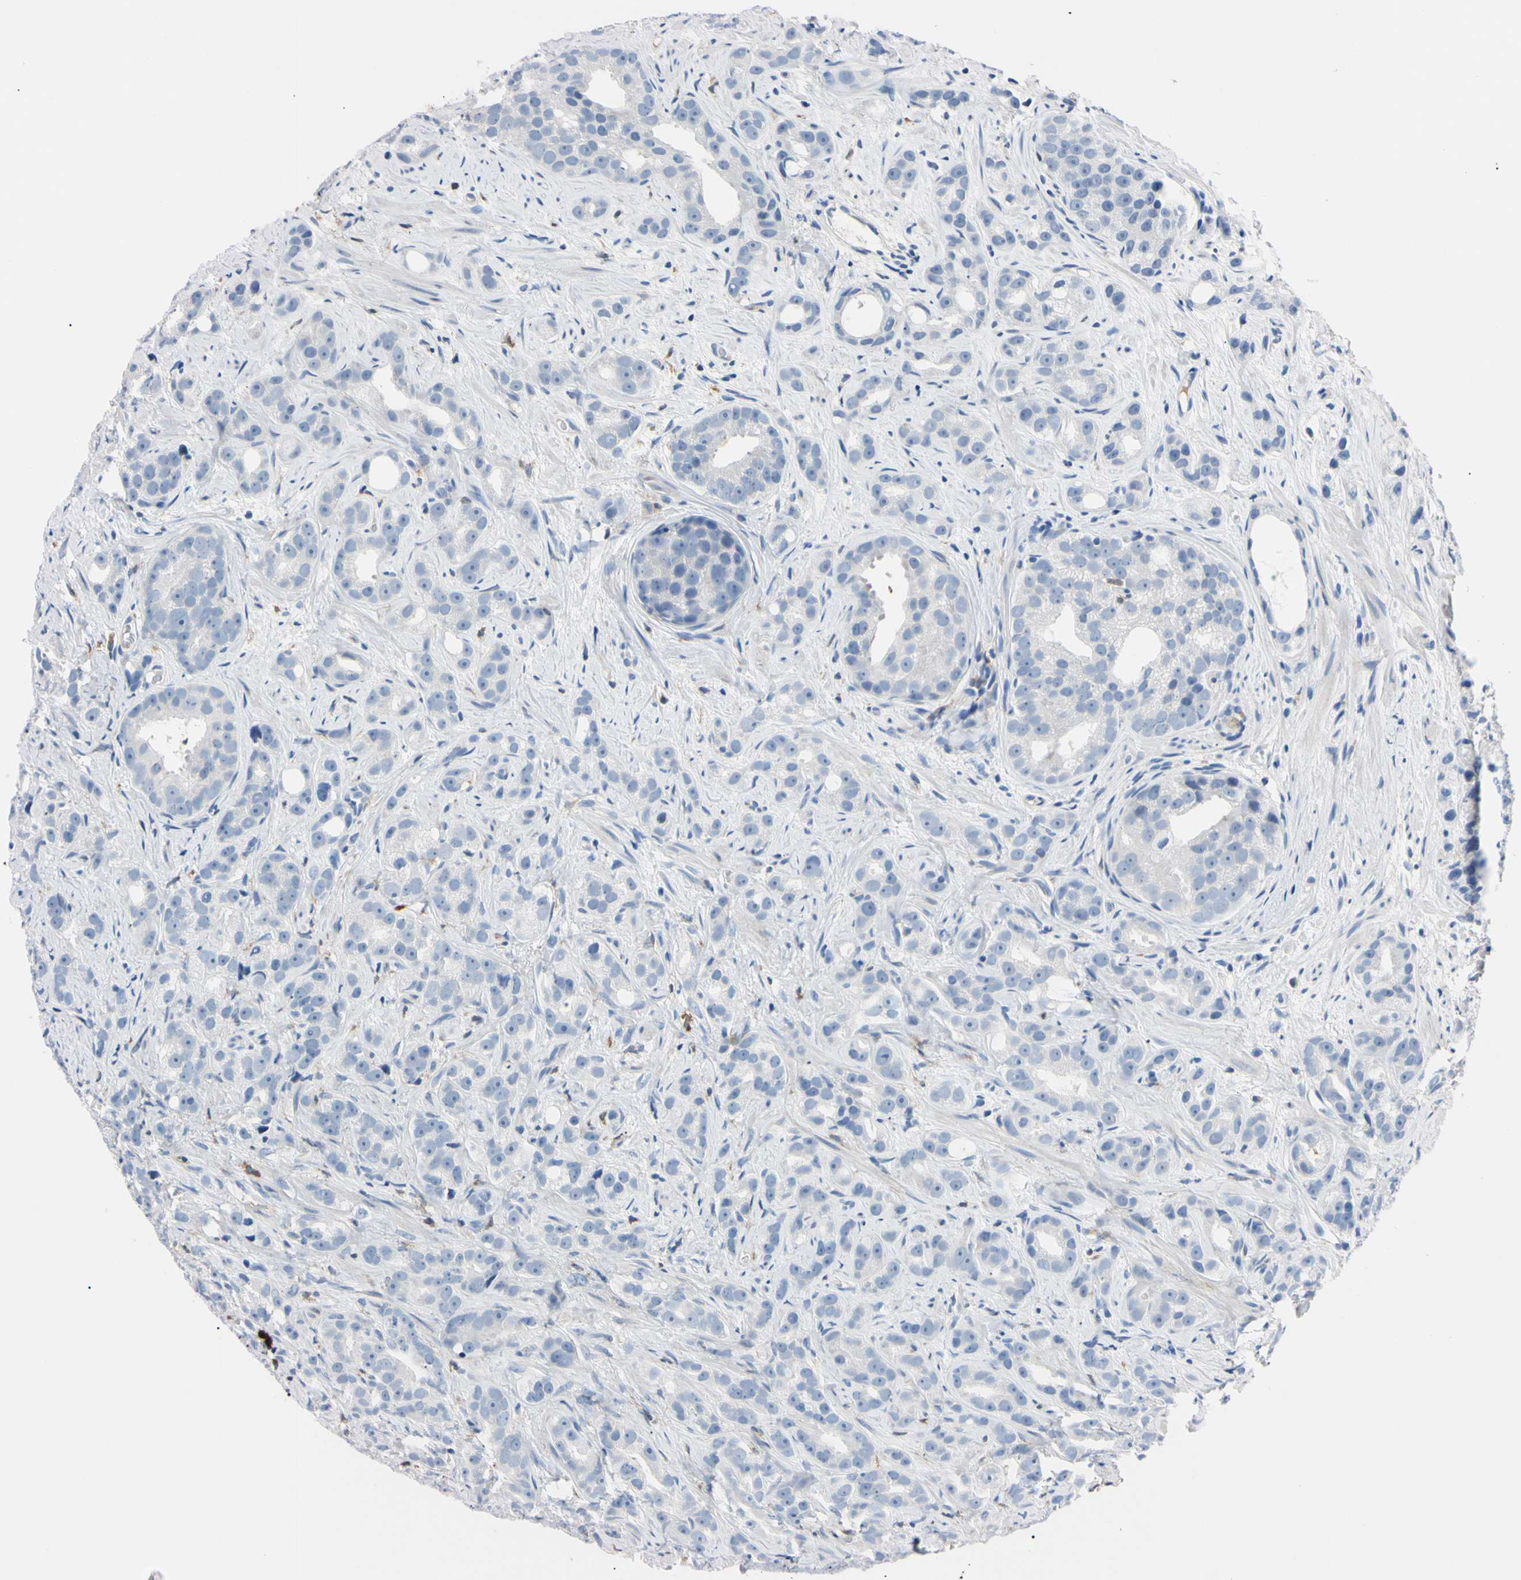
{"staining": {"intensity": "negative", "quantity": "none", "location": "none"}, "tissue": "prostate cancer", "cell_type": "Tumor cells", "image_type": "cancer", "snomed": [{"axis": "morphology", "description": "Adenocarcinoma, Low grade"}, {"axis": "topography", "description": "Prostate"}], "caption": "High power microscopy image of an immunohistochemistry image of adenocarcinoma (low-grade) (prostate), revealing no significant positivity in tumor cells.", "gene": "NCF4", "patient": {"sex": "male", "age": 89}}